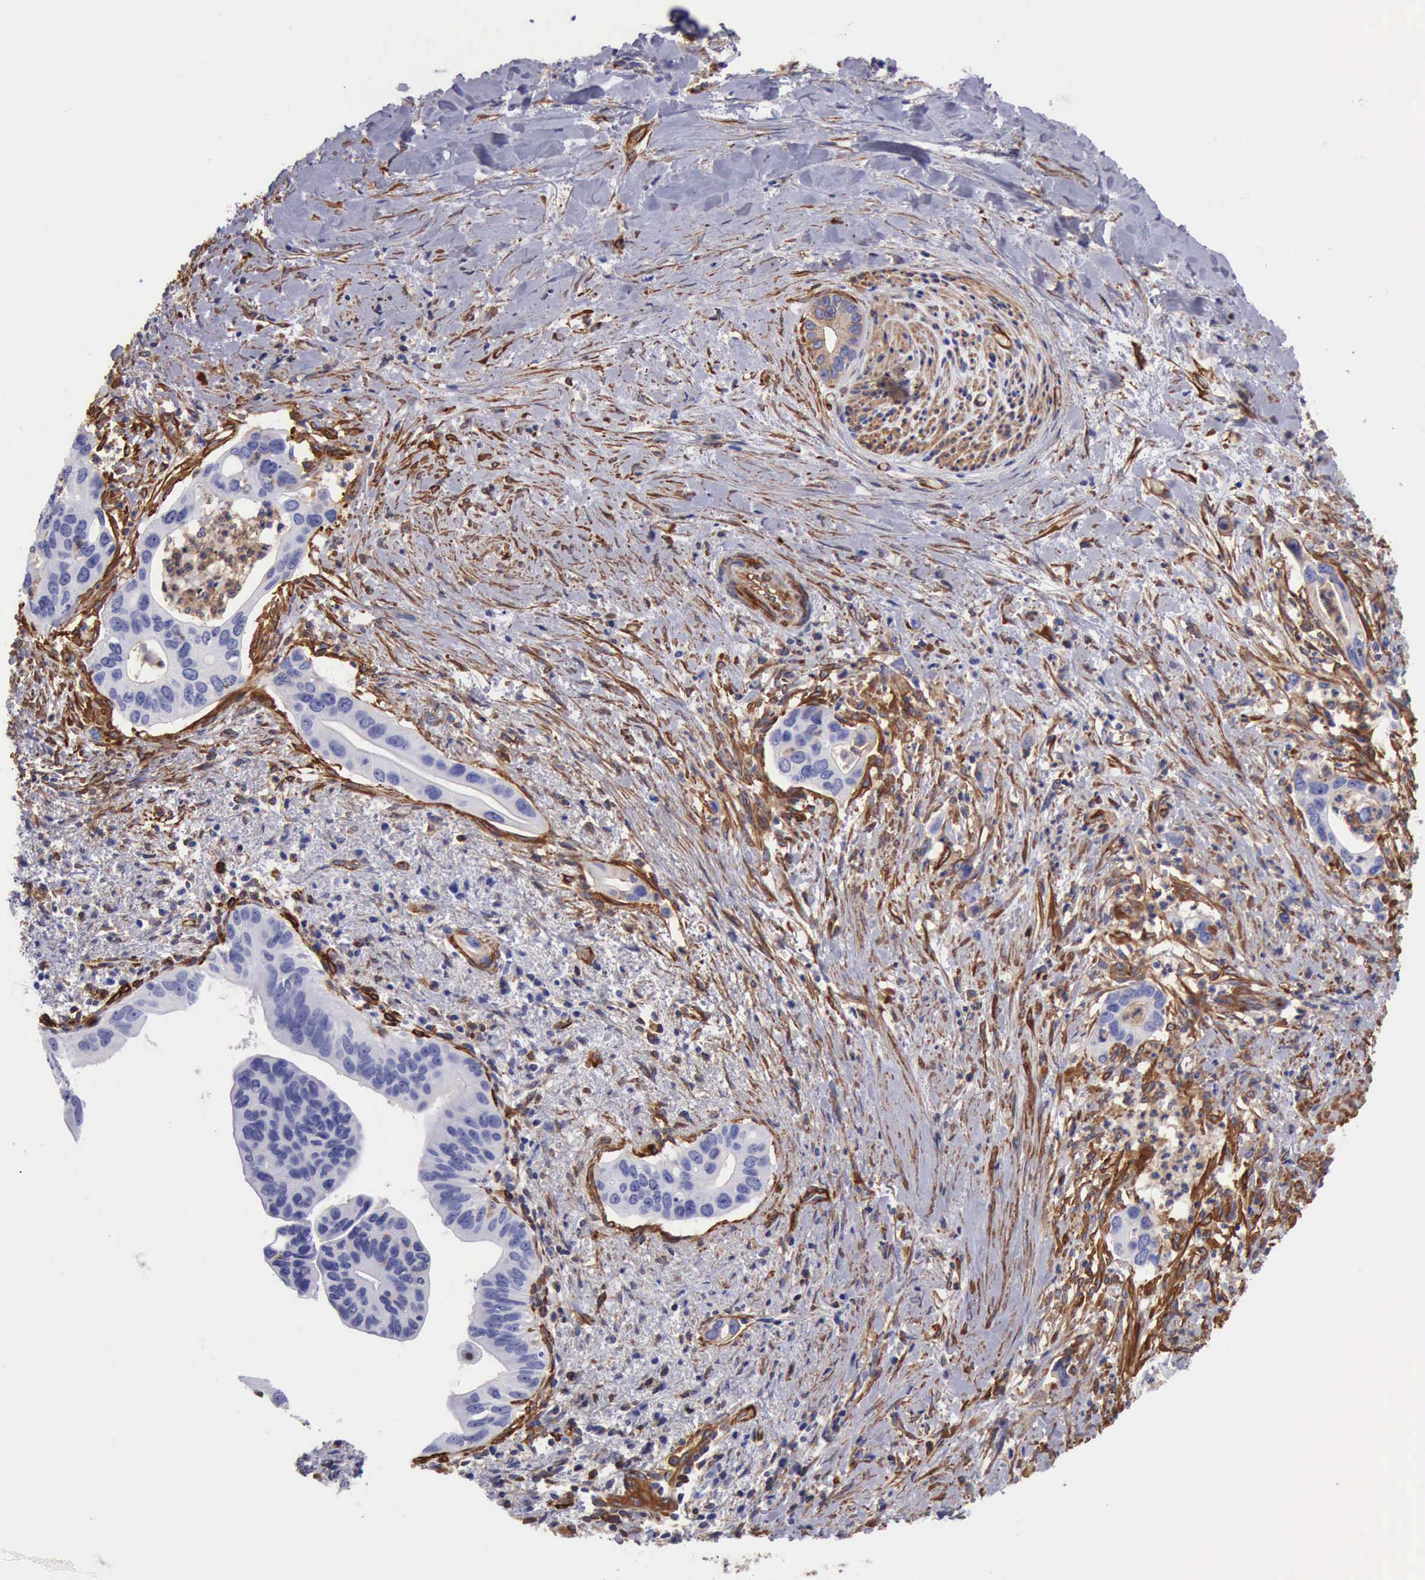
{"staining": {"intensity": "negative", "quantity": "none", "location": "none"}, "tissue": "liver cancer", "cell_type": "Tumor cells", "image_type": "cancer", "snomed": [{"axis": "morphology", "description": "Cholangiocarcinoma"}, {"axis": "topography", "description": "Liver"}], "caption": "Immunohistochemistry (IHC) histopathology image of human liver cancer (cholangiocarcinoma) stained for a protein (brown), which displays no expression in tumor cells.", "gene": "FLNA", "patient": {"sex": "female", "age": 65}}